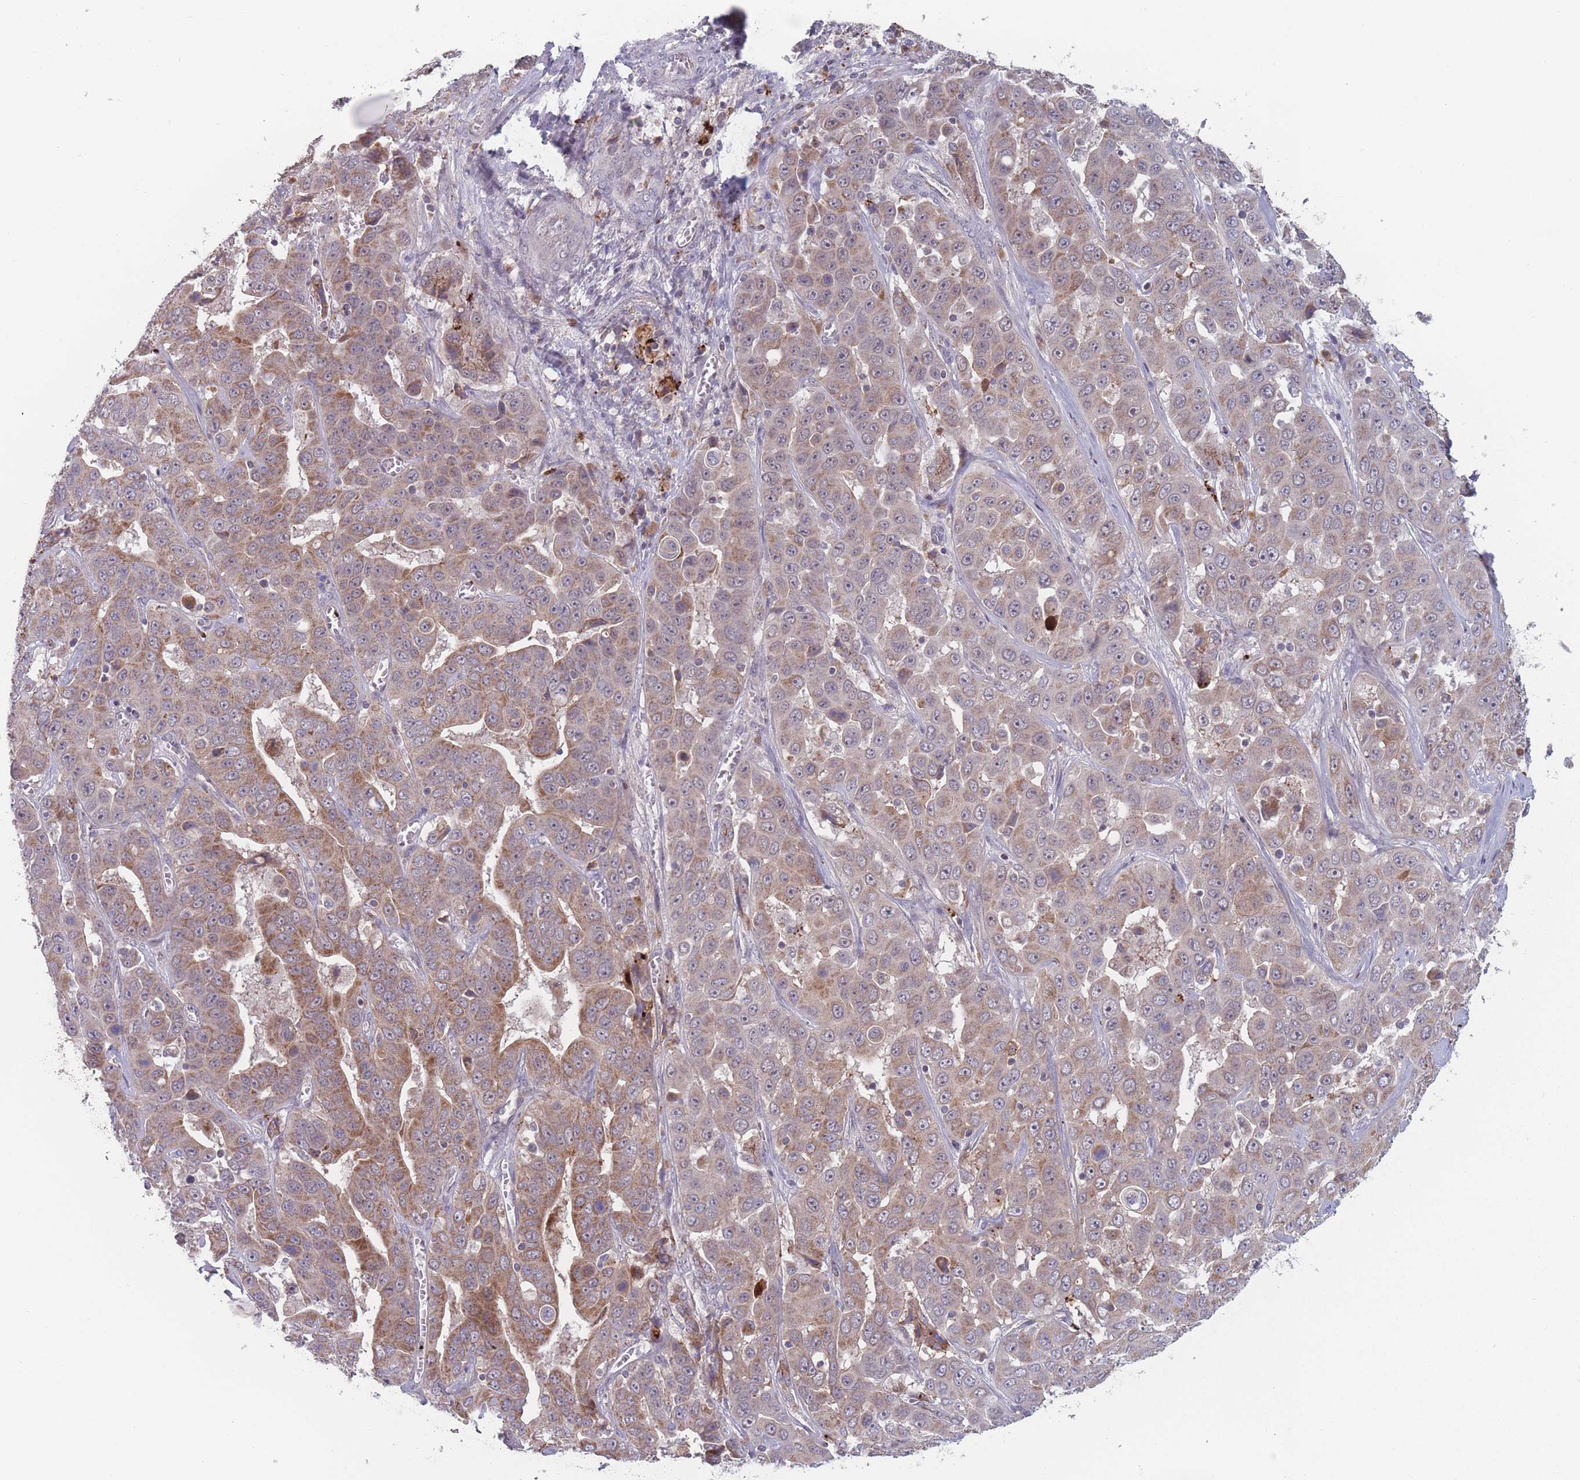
{"staining": {"intensity": "moderate", "quantity": ">75%", "location": "cytoplasmic/membranous"}, "tissue": "liver cancer", "cell_type": "Tumor cells", "image_type": "cancer", "snomed": [{"axis": "morphology", "description": "Cholangiocarcinoma"}, {"axis": "topography", "description": "Liver"}], "caption": "Protein expression analysis of cholangiocarcinoma (liver) shows moderate cytoplasmic/membranous positivity in about >75% of tumor cells.", "gene": "TMEM232", "patient": {"sex": "female", "age": 52}}